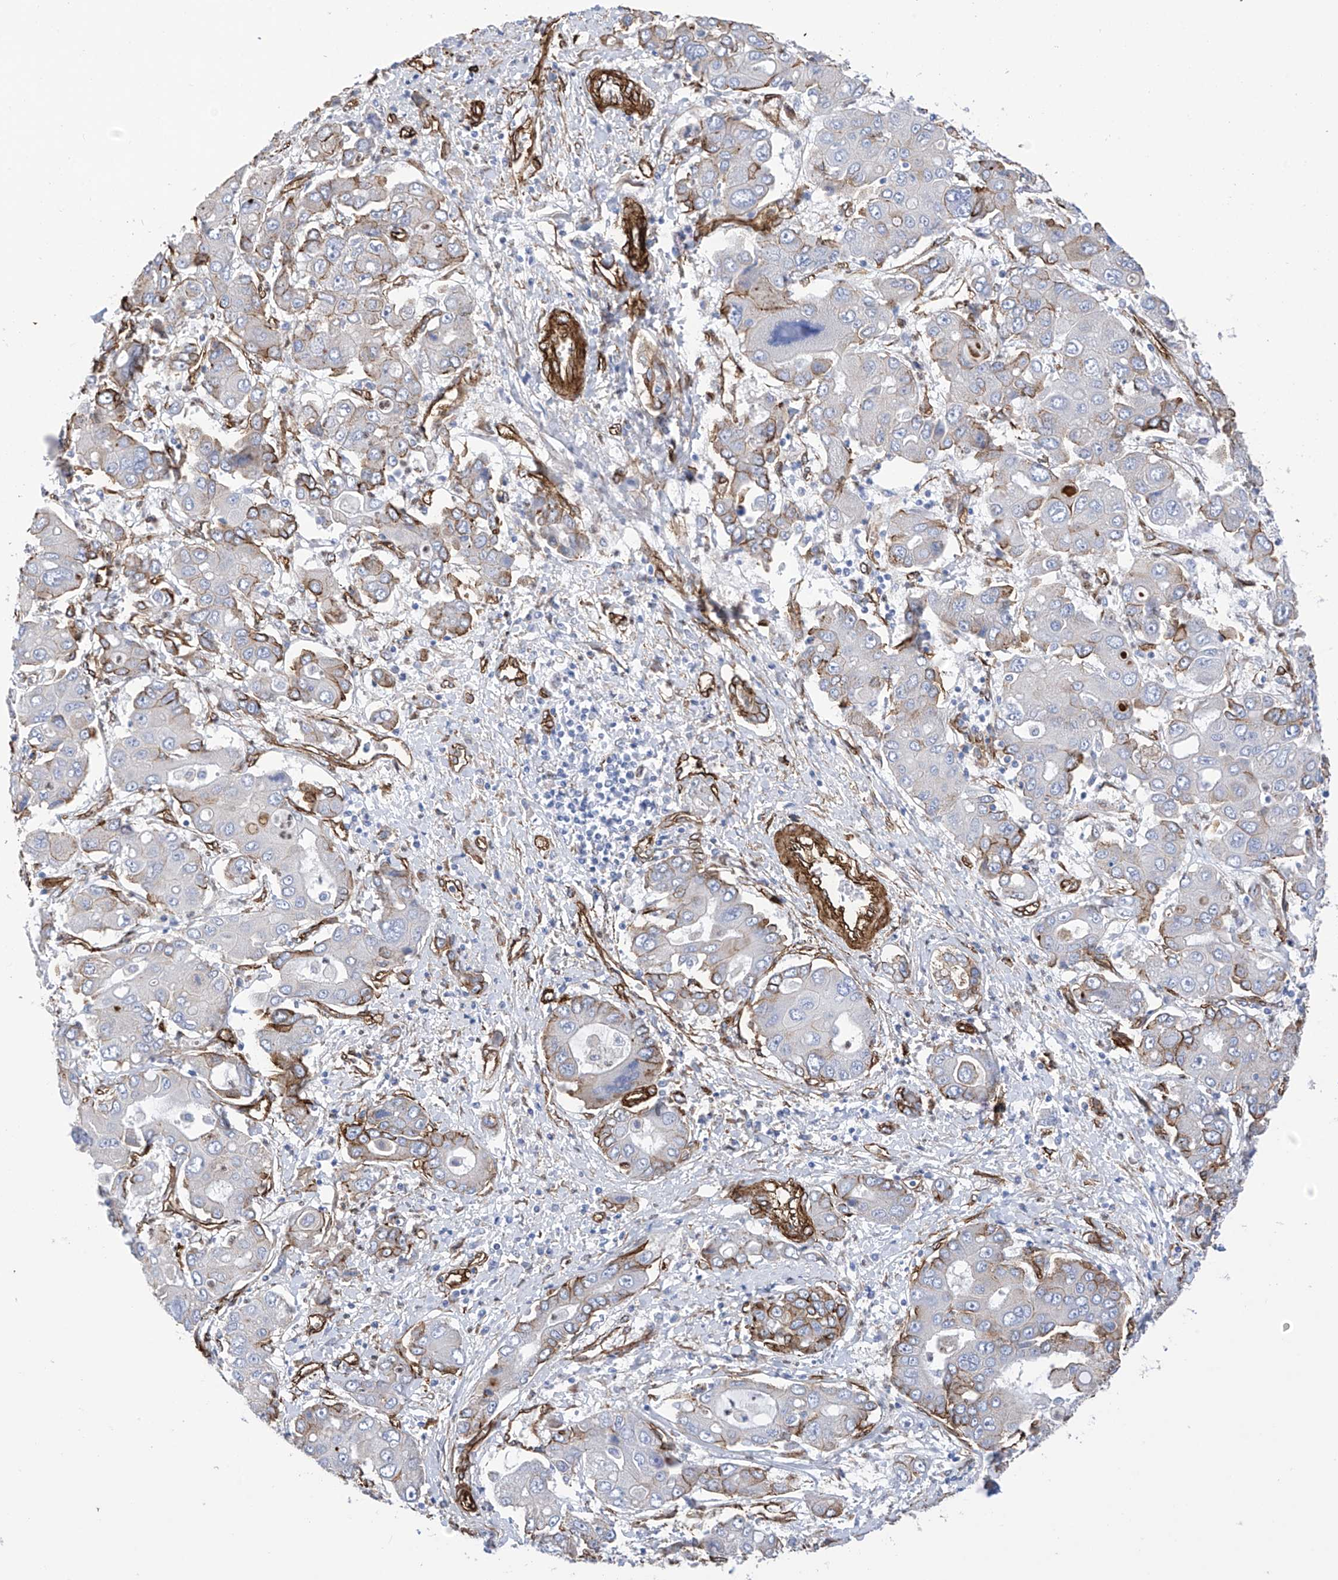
{"staining": {"intensity": "moderate", "quantity": "<25%", "location": "cytoplasmic/membranous"}, "tissue": "liver cancer", "cell_type": "Tumor cells", "image_type": "cancer", "snomed": [{"axis": "morphology", "description": "Cholangiocarcinoma"}, {"axis": "topography", "description": "Liver"}], "caption": "Human cholangiocarcinoma (liver) stained with a protein marker displays moderate staining in tumor cells.", "gene": "UBTD1", "patient": {"sex": "male", "age": 67}}